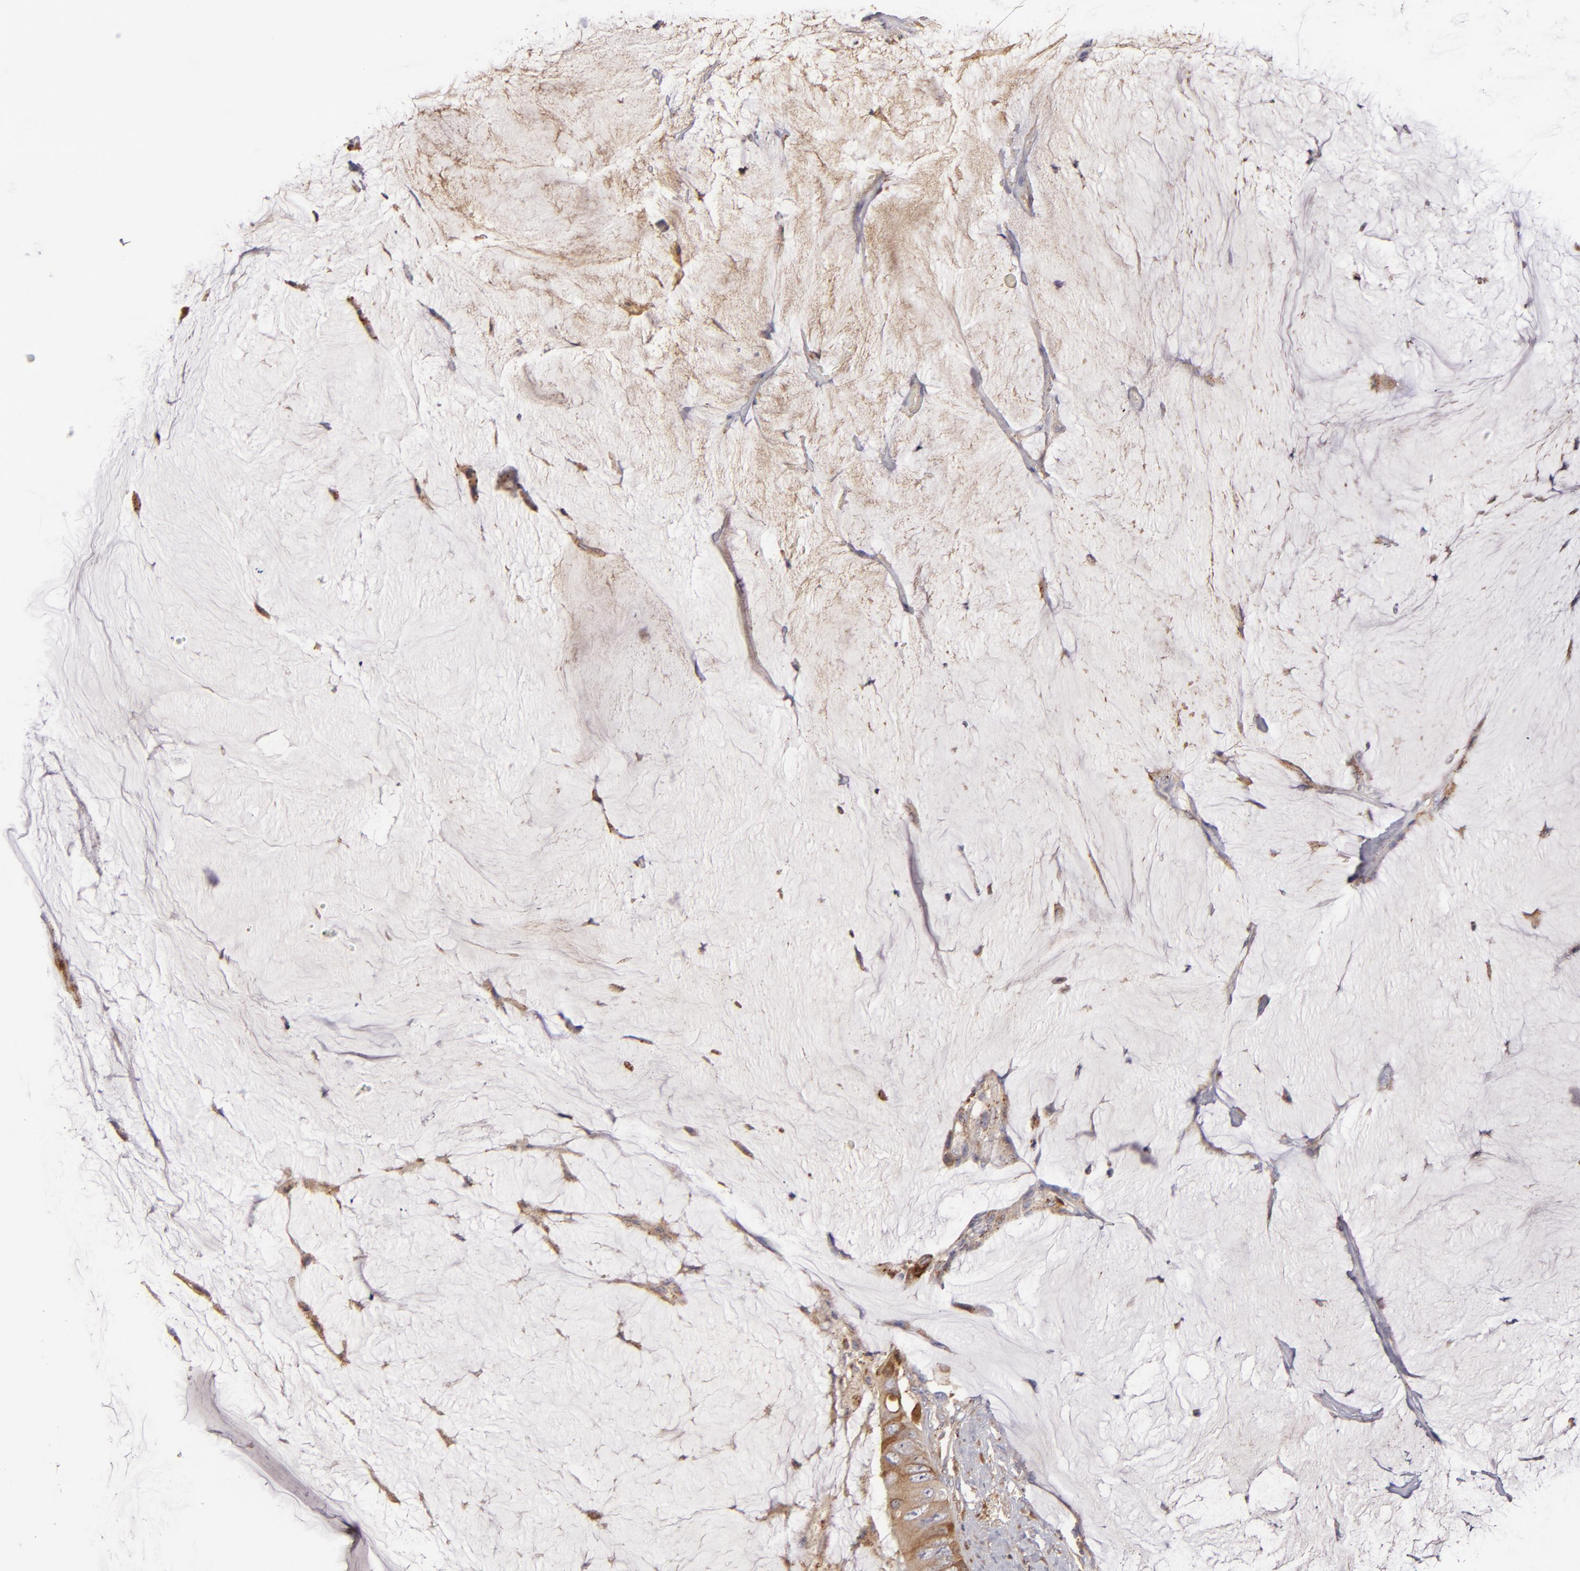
{"staining": {"intensity": "moderate", "quantity": ">75%", "location": "cytoplasmic/membranous"}, "tissue": "colorectal cancer", "cell_type": "Tumor cells", "image_type": "cancer", "snomed": [{"axis": "morphology", "description": "Normal tissue, NOS"}, {"axis": "morphology", "description": "Adenocarcinoma, NOS"}, {"axis": "topography", "description": "Rectum"}, {"axis": "topography", "description": "Peripheral nerve tissue"}], "caption": "Adenocarcinoma (colorectal) tissue displays moderate cytoplasmic/membranous staining in about >75% of tumor cells", "gene": "CFB", "patient": {"sex": "female", "age": 77}}